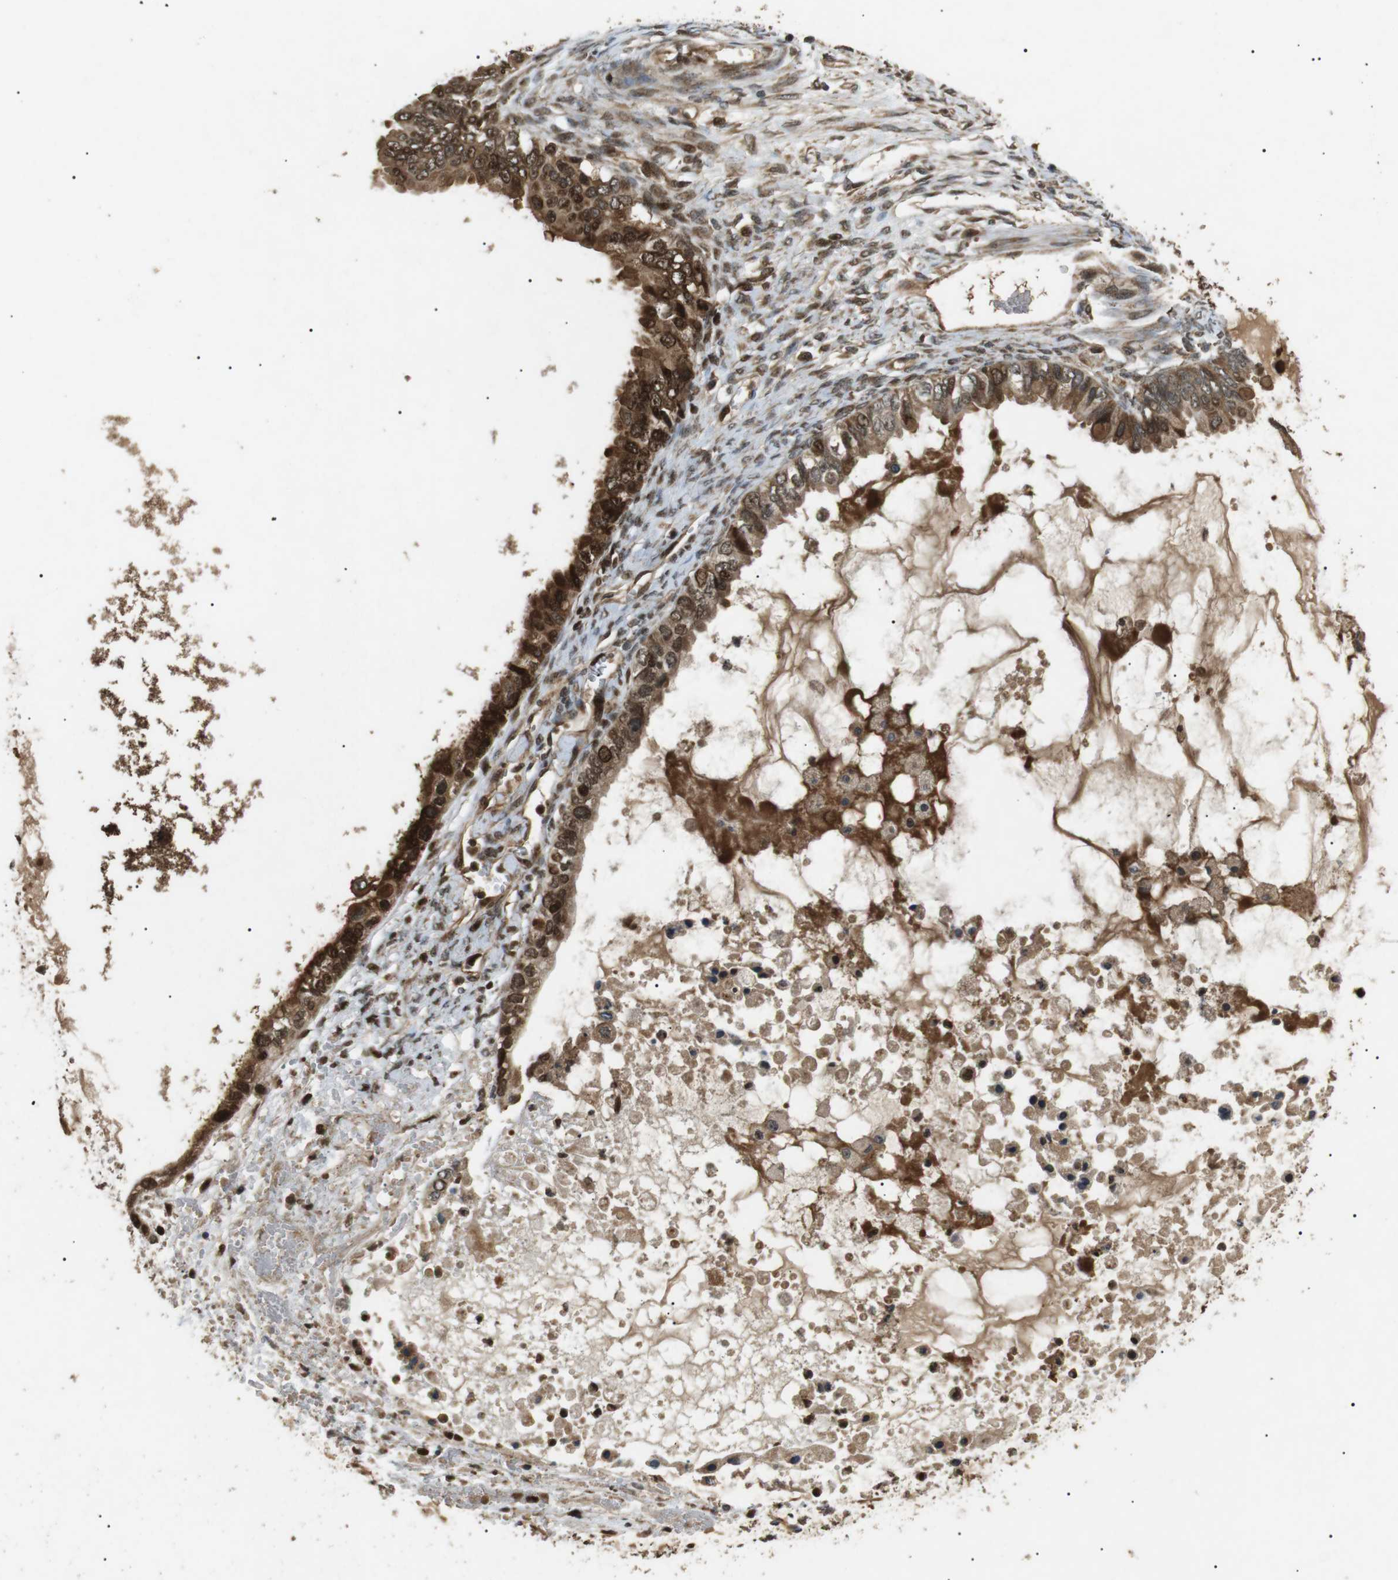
{"staining": {"intensity": "strong", "quantity": ">75%", "location": "cytoplasmic/membranous"}, "tissue": "ovarian cancer", "cell_type": "Tumor cells", "image_type": "cancer", "snomed": [{"axis": "morphology", "description": "Cystadenocarcinoma, mucinous, NOS"}, {"axis": "topography", "description": "Ovary"}], "caption": "IHC (DAB) staining of ovarian cancer demonstrates strong cytoplasmic/membranous protein staining in approximately >75% of tumor cells.", "gene": "TBC1D15", "patient": {"sex": "female", "age": 80}}